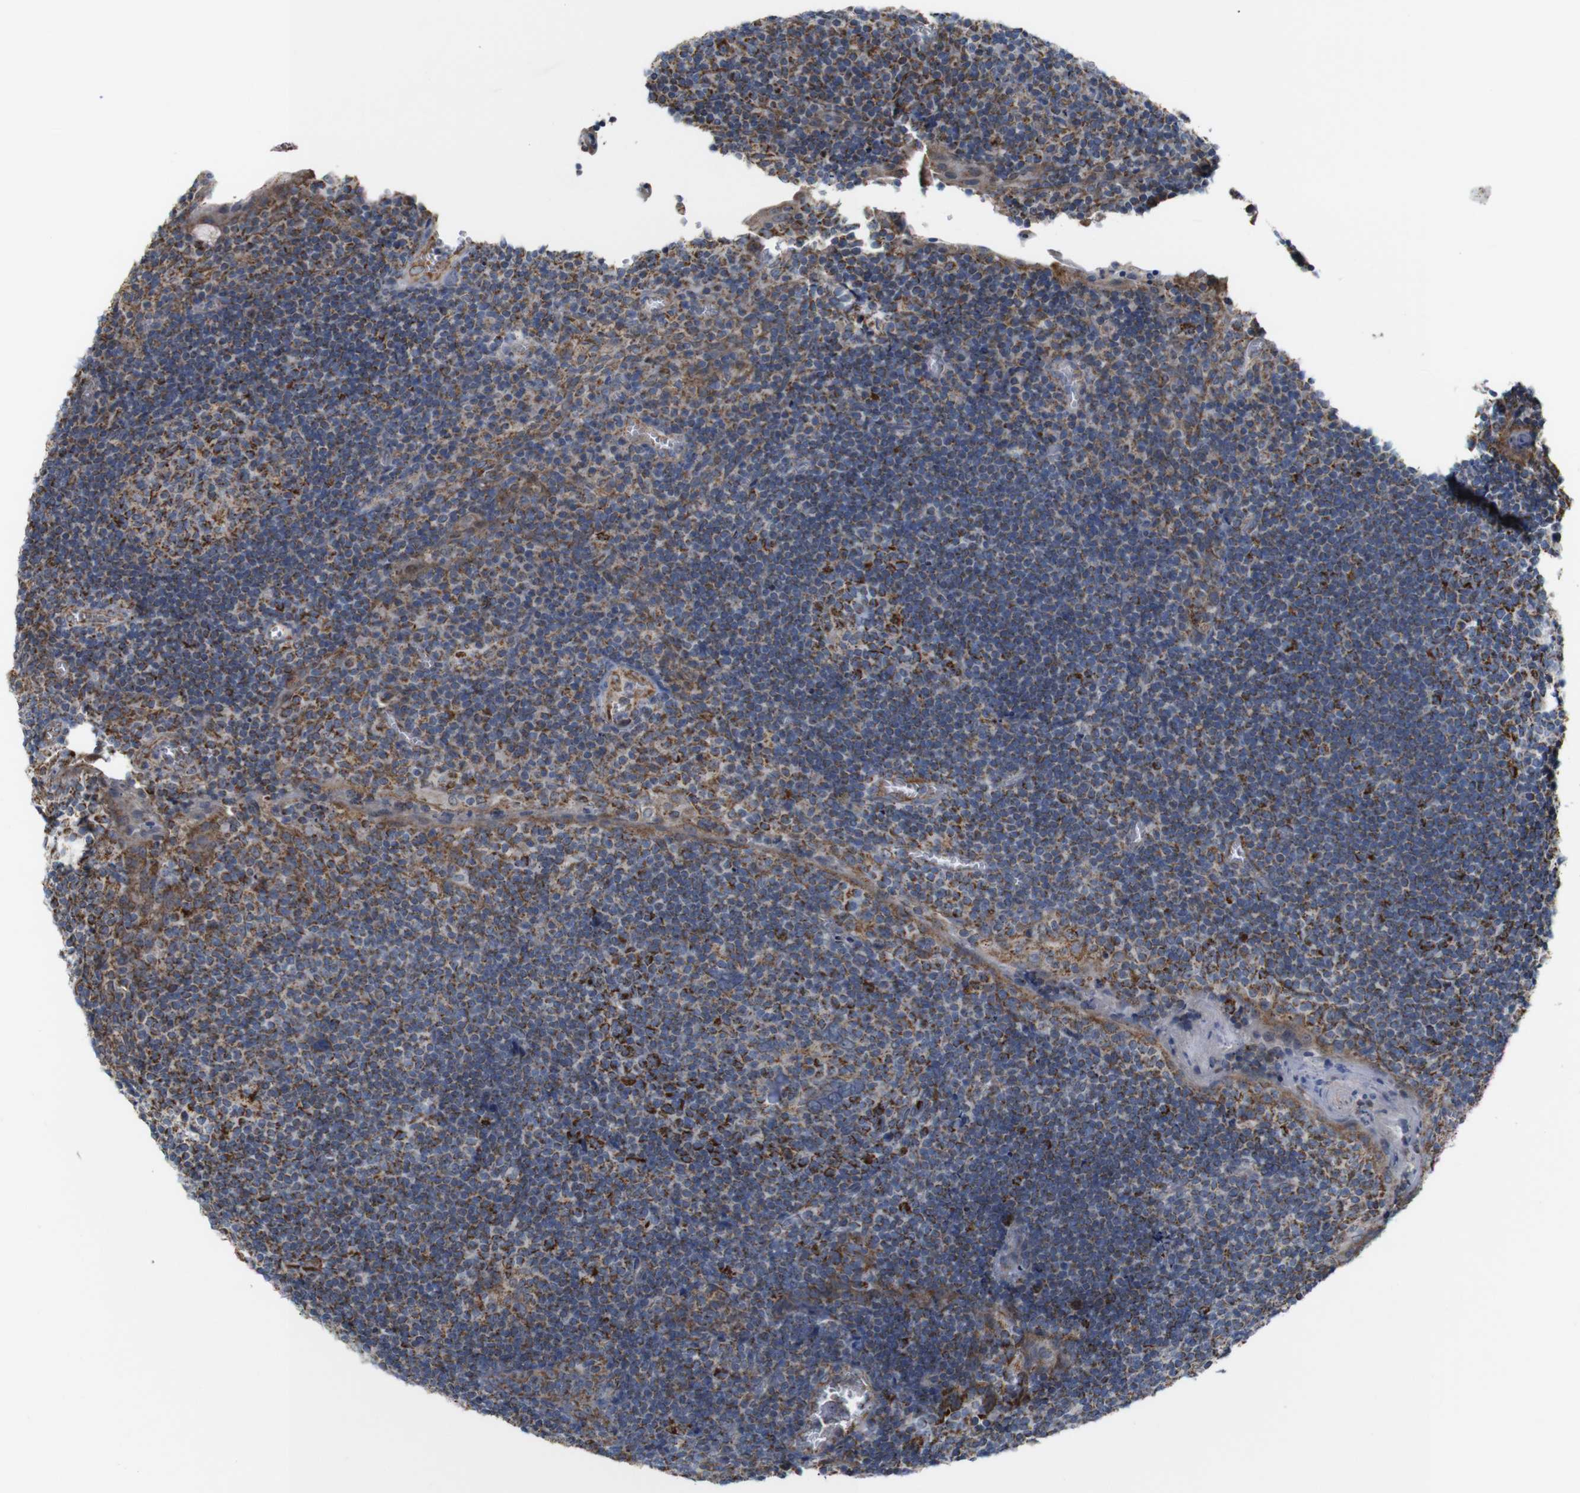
{"staining": {"intensity": "strong", "quantity": ">75%", "location": "cytoplasmic/membranous"}, "tissue": "tonsil", "cell_type": "Germinal center cells", "image_type": "normal", "snomed": [{"axis": "morphology", "description": "Normal tissue, NOS"}, {"axis": "topography", "description": "Tonsil"}], "caption": "Unremarkable tonsil was stained to show a protein in brown. There is high levels of strong cytoplasmic/membranous expression in about >75% of germinal center cells.", "gene": "NR3C2", "patient": {"sex": "male", "age": 37}}